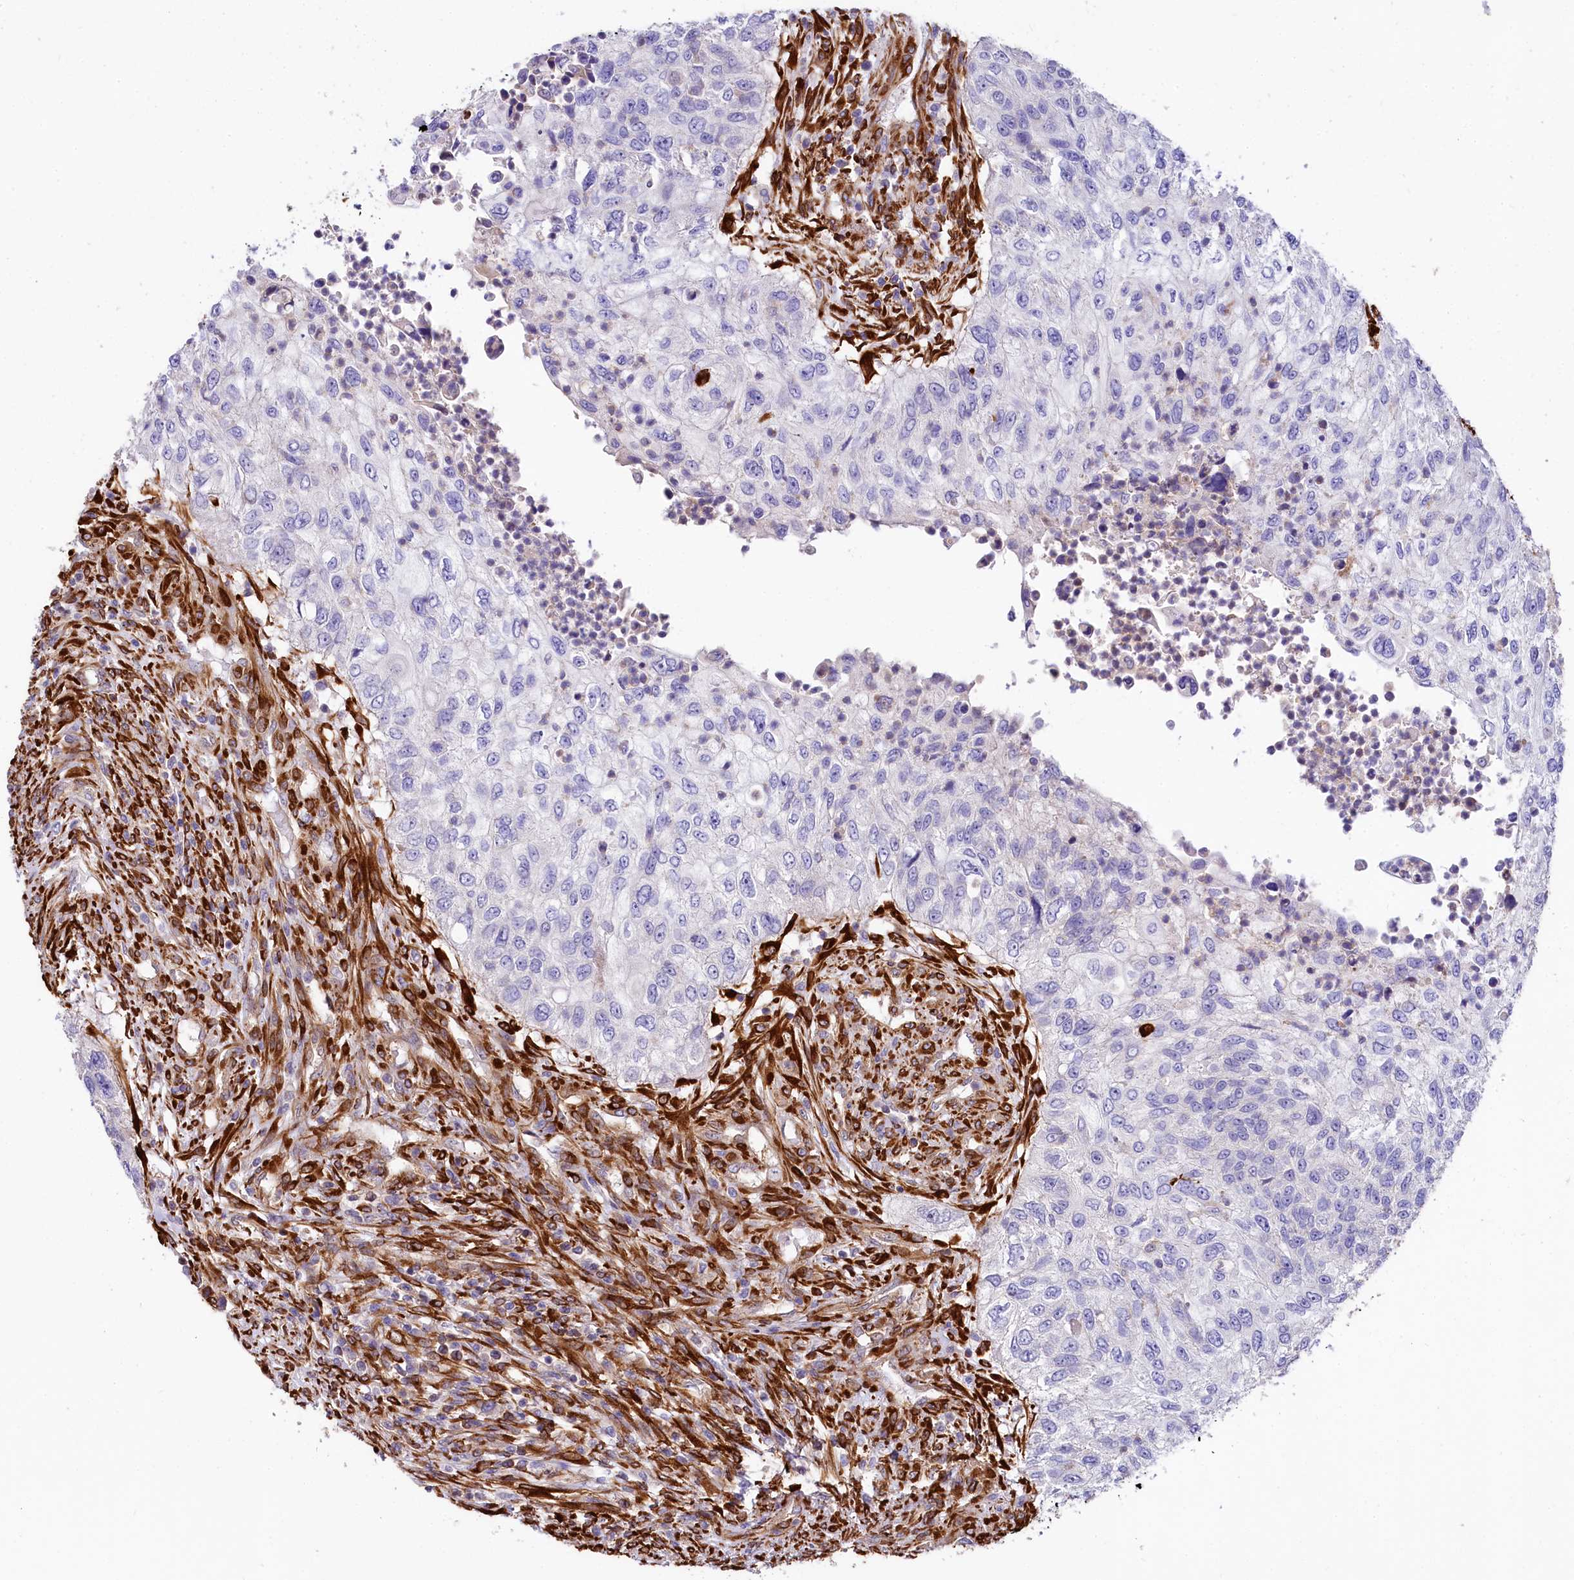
{"staining": {"intensity": "negative", "quantity": "none", "location": "none"}, "tissue": "urothelial cancer", "cell_type": "Tumor cells", "image_type": "cancer", "snomed": [{"axis": "morphology", "description": "Urothelial carcinoma, High grade"}, {"axis": "topography", "description": "Urinary bladder"}], "caption": "Tumor cells are negative for protein expression in human urothelial cancer.", "gene": "FCHSD2", "patient": {"sex": "female", "age": 60}}